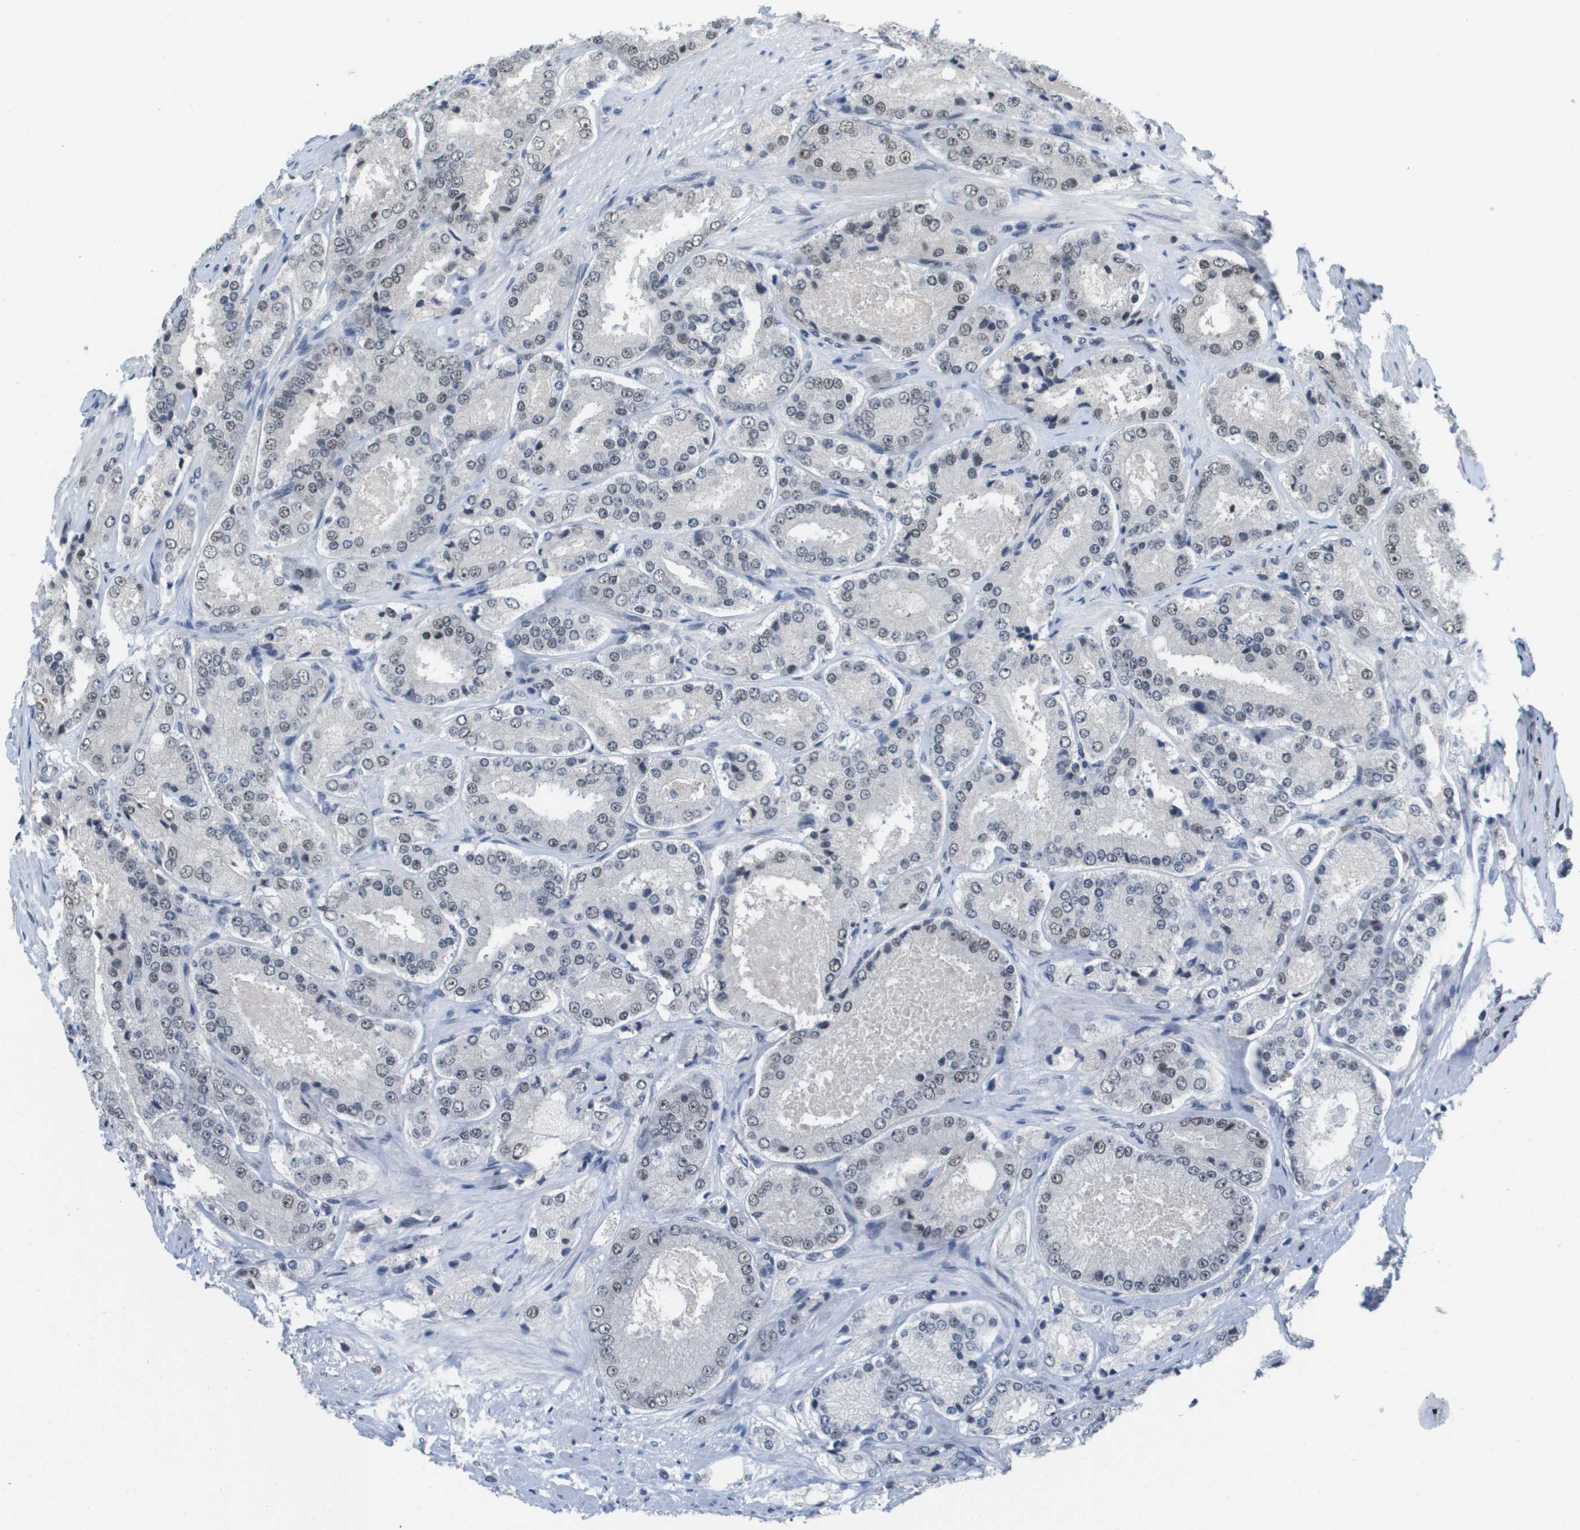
{"staining": {"intensity": "weak", "quantity": "<25%", "location": "nuclear"}, "tissue": "prostate cancer", "cell_type": "Tumor cells", "image_type": "cancer", "snomed": [{"axis": "morphology", "description": "Adenocarcinoma, High grade"}, {"axis": "topography", "description": "Prostate"}], "caption": "The photomicrograph exhibits no significant positivity in tumor cells of prostate cancer.", "gene": "ISY1", "patient": {"sex": "male", "age": 65}}